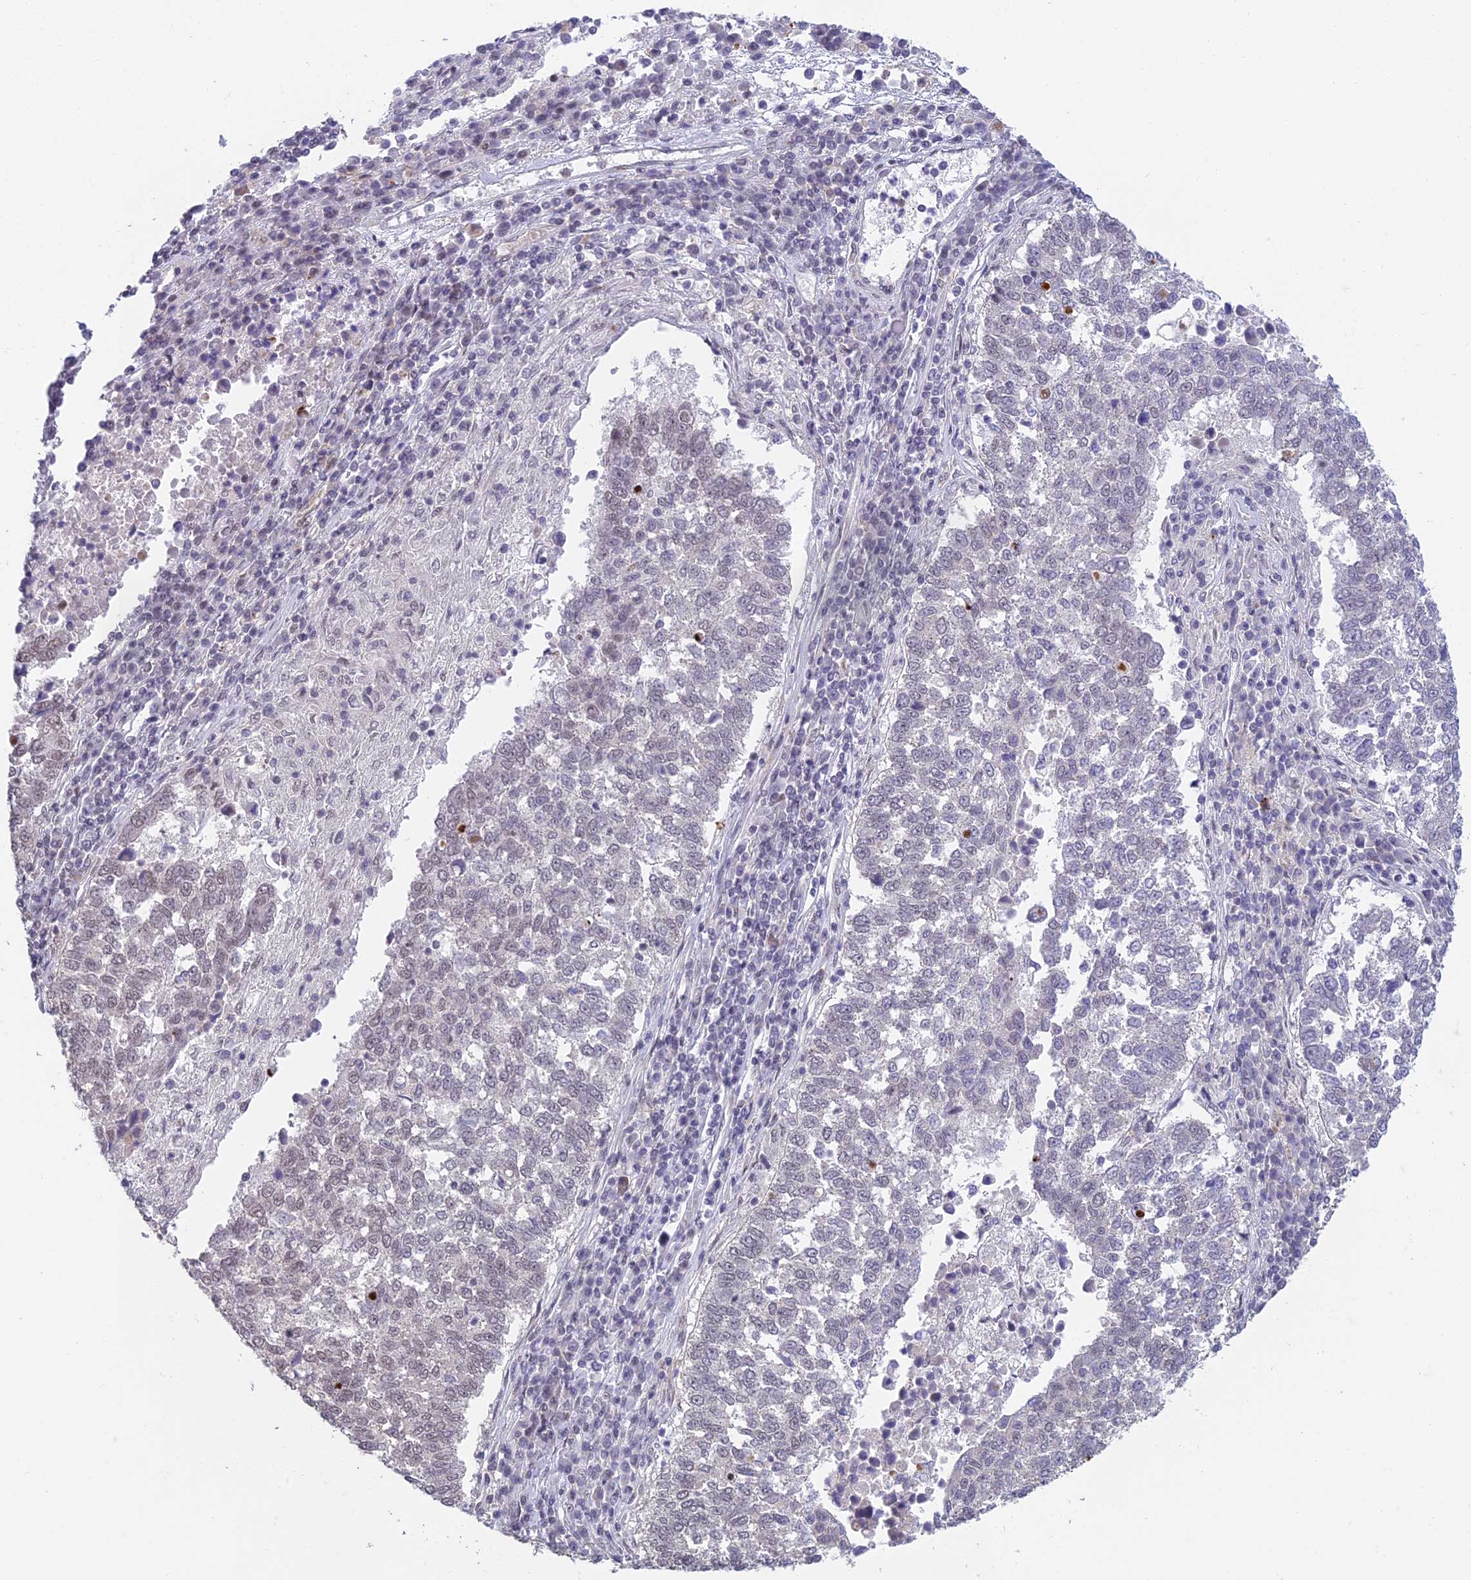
{"staining": {"intensity": "weak", "quantity": "25%-75%", "location": "nuclear"}, "tissue": "lung cancer", "cell_type": "Tumor cells", "image_type": "cancer", "snomed": [{"axis": "morphology", "description": "Squamous cell carcinoma, NOS"}, {"axis": "topography", "description": "Lung"}], "caption": "Lung squamous cell carcinoma stained with immunohistochemistry shows weak nuclear staining in about 25%-75% of tumor cells. (DAB (3,3'-diaminobenzidine) = brown stain, brightfield microscopy at high magnification).", "gene": "ABHD17A", "patient": {"sex": "male", "age": 73}}